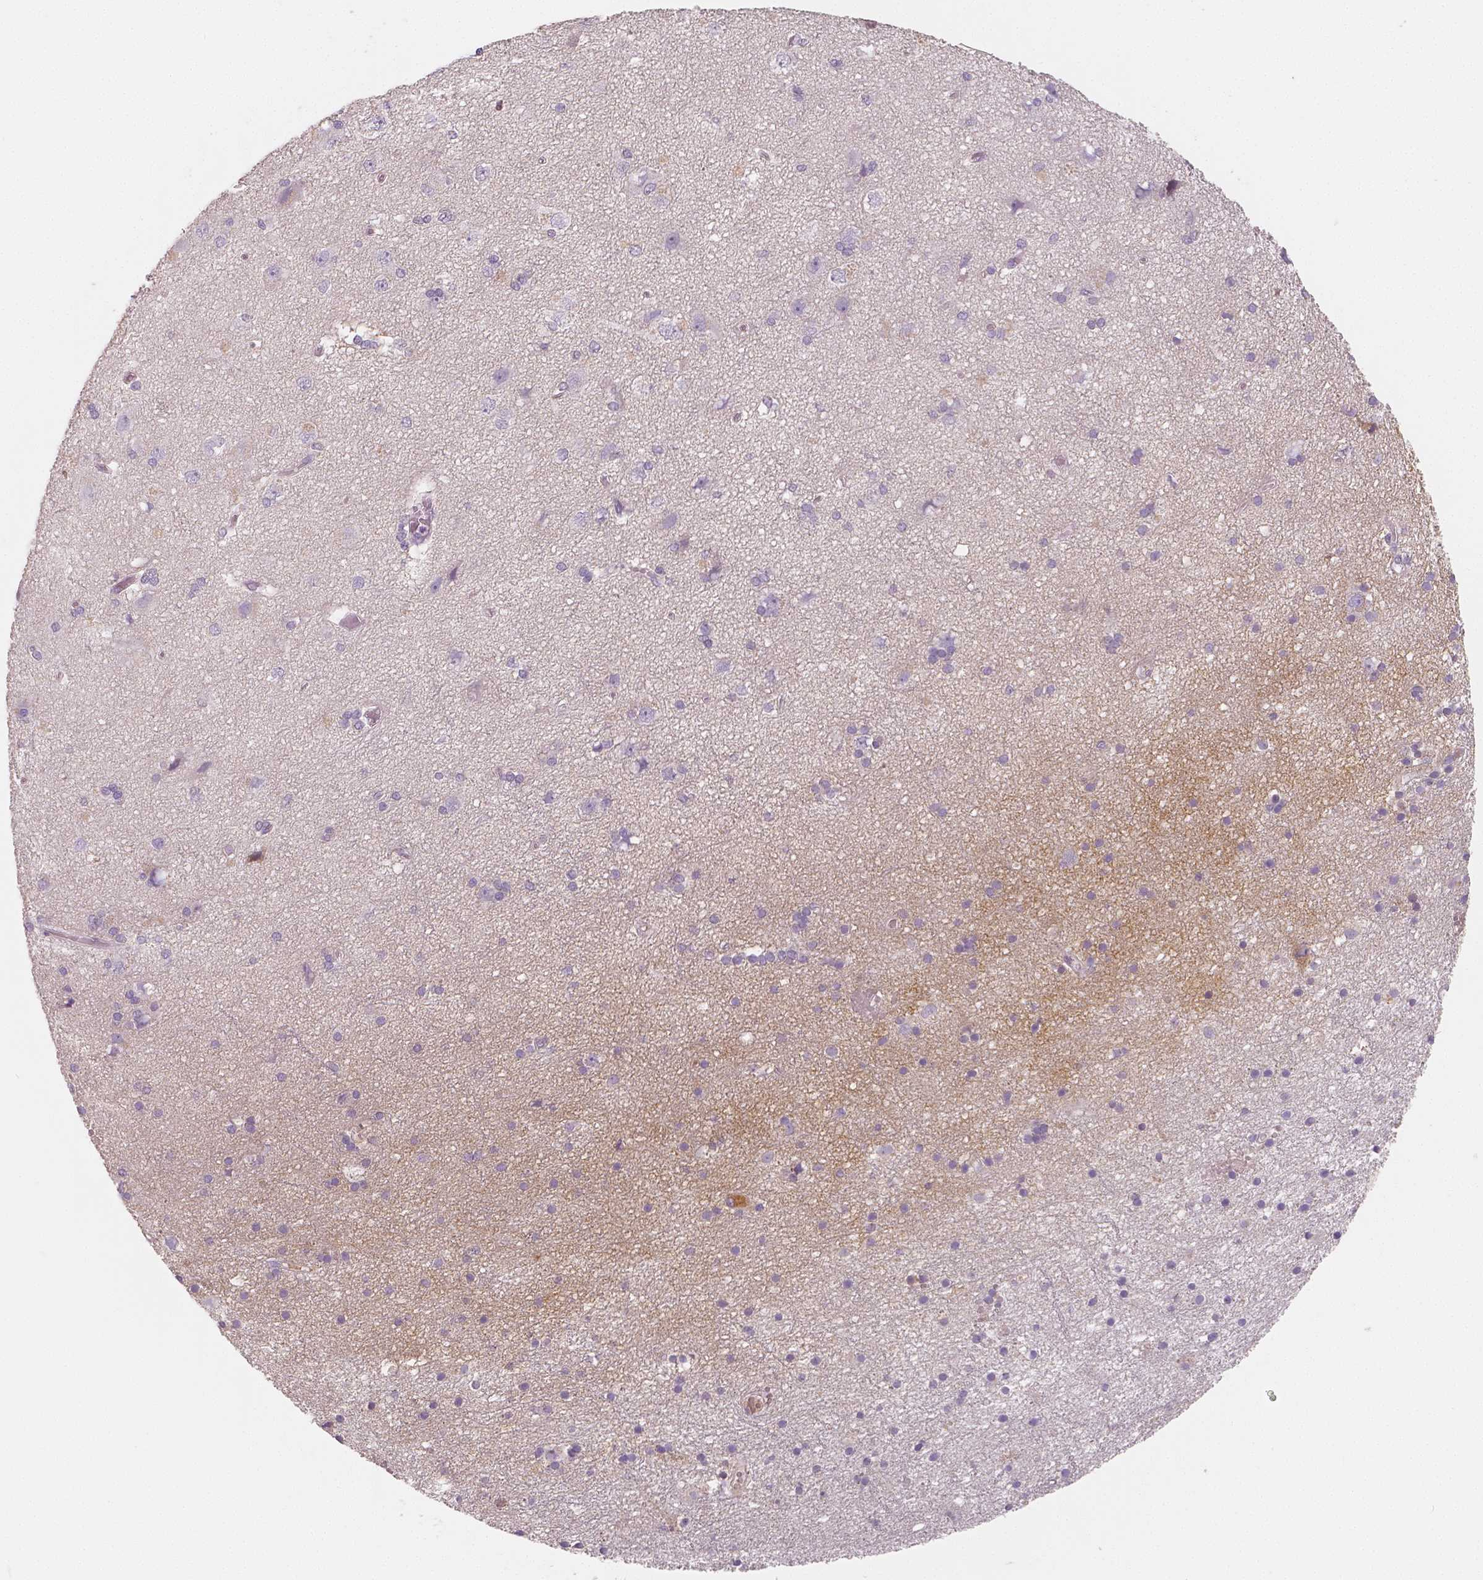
{"staining": {"intensity": "weak", "quantity": "25%-75%", "location": "cytoplasmic/membranous"}, "tissue": "cerebral cortex", "cell_type": "Endothelial cells", "image_type": "normal", "snomed": [{"axis": "morphology", "description": "Normal tissue, NOS"}, {"axis": "morphology", "description": "Glioma, malignant, High grade"}, {"axis": "topography", "description": "Cerebral cortex"}], "caption": "Immunohistochemistry (IHC) photomicrograph of benign cerebral cortex: human cerebral cortex stained using immunohistochemistry reveals low levels of weak protein expression localized specifically in the cytoplasmic/membranous of endothelial cells, appearing as a cytoplasmic/membranous brown color.", "gene": "APOA4", "patient": {"sex": "male", "age": 71}}